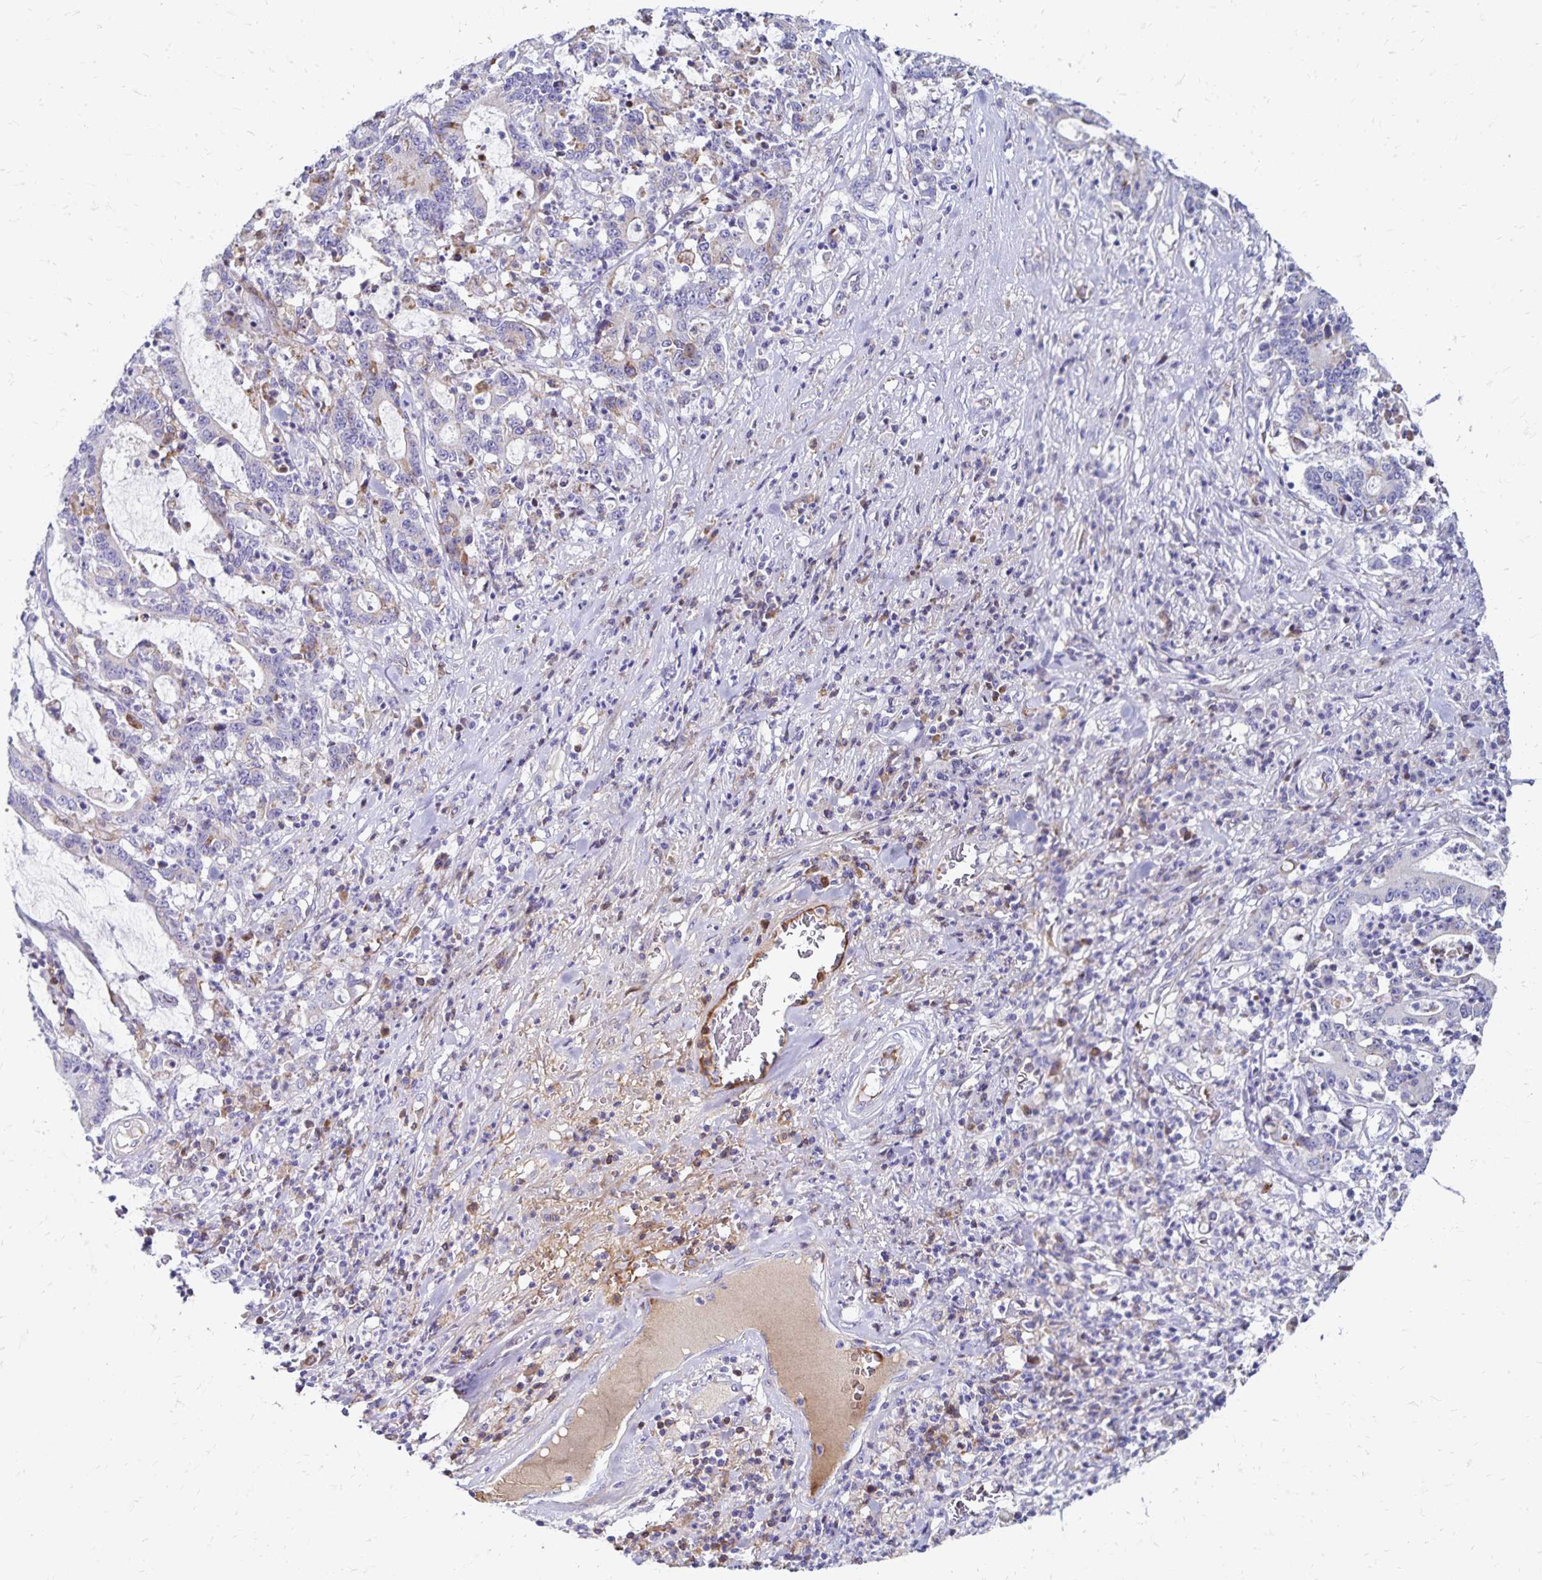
{"staining": {"intensity": "negative", "quantity": "none", "location": "none"}, "tissue": "stomach cancer", "cell_type": "Tumor cells", "image_type": "cancer", "snomed": [{"axis": "morphology", "description": "Adenocarcinoma, NOS"}, {"axis": "topography", "description": "Stomach, upper"}], "caption": "Immunohistochemistry image of neoplastic tissue: human stomach adenocarcinoma stained with DAB reveals no significant protein expression in tumor cells.", "gene": "NECAP1", "patient": {"sex": "male", "age": 68}}